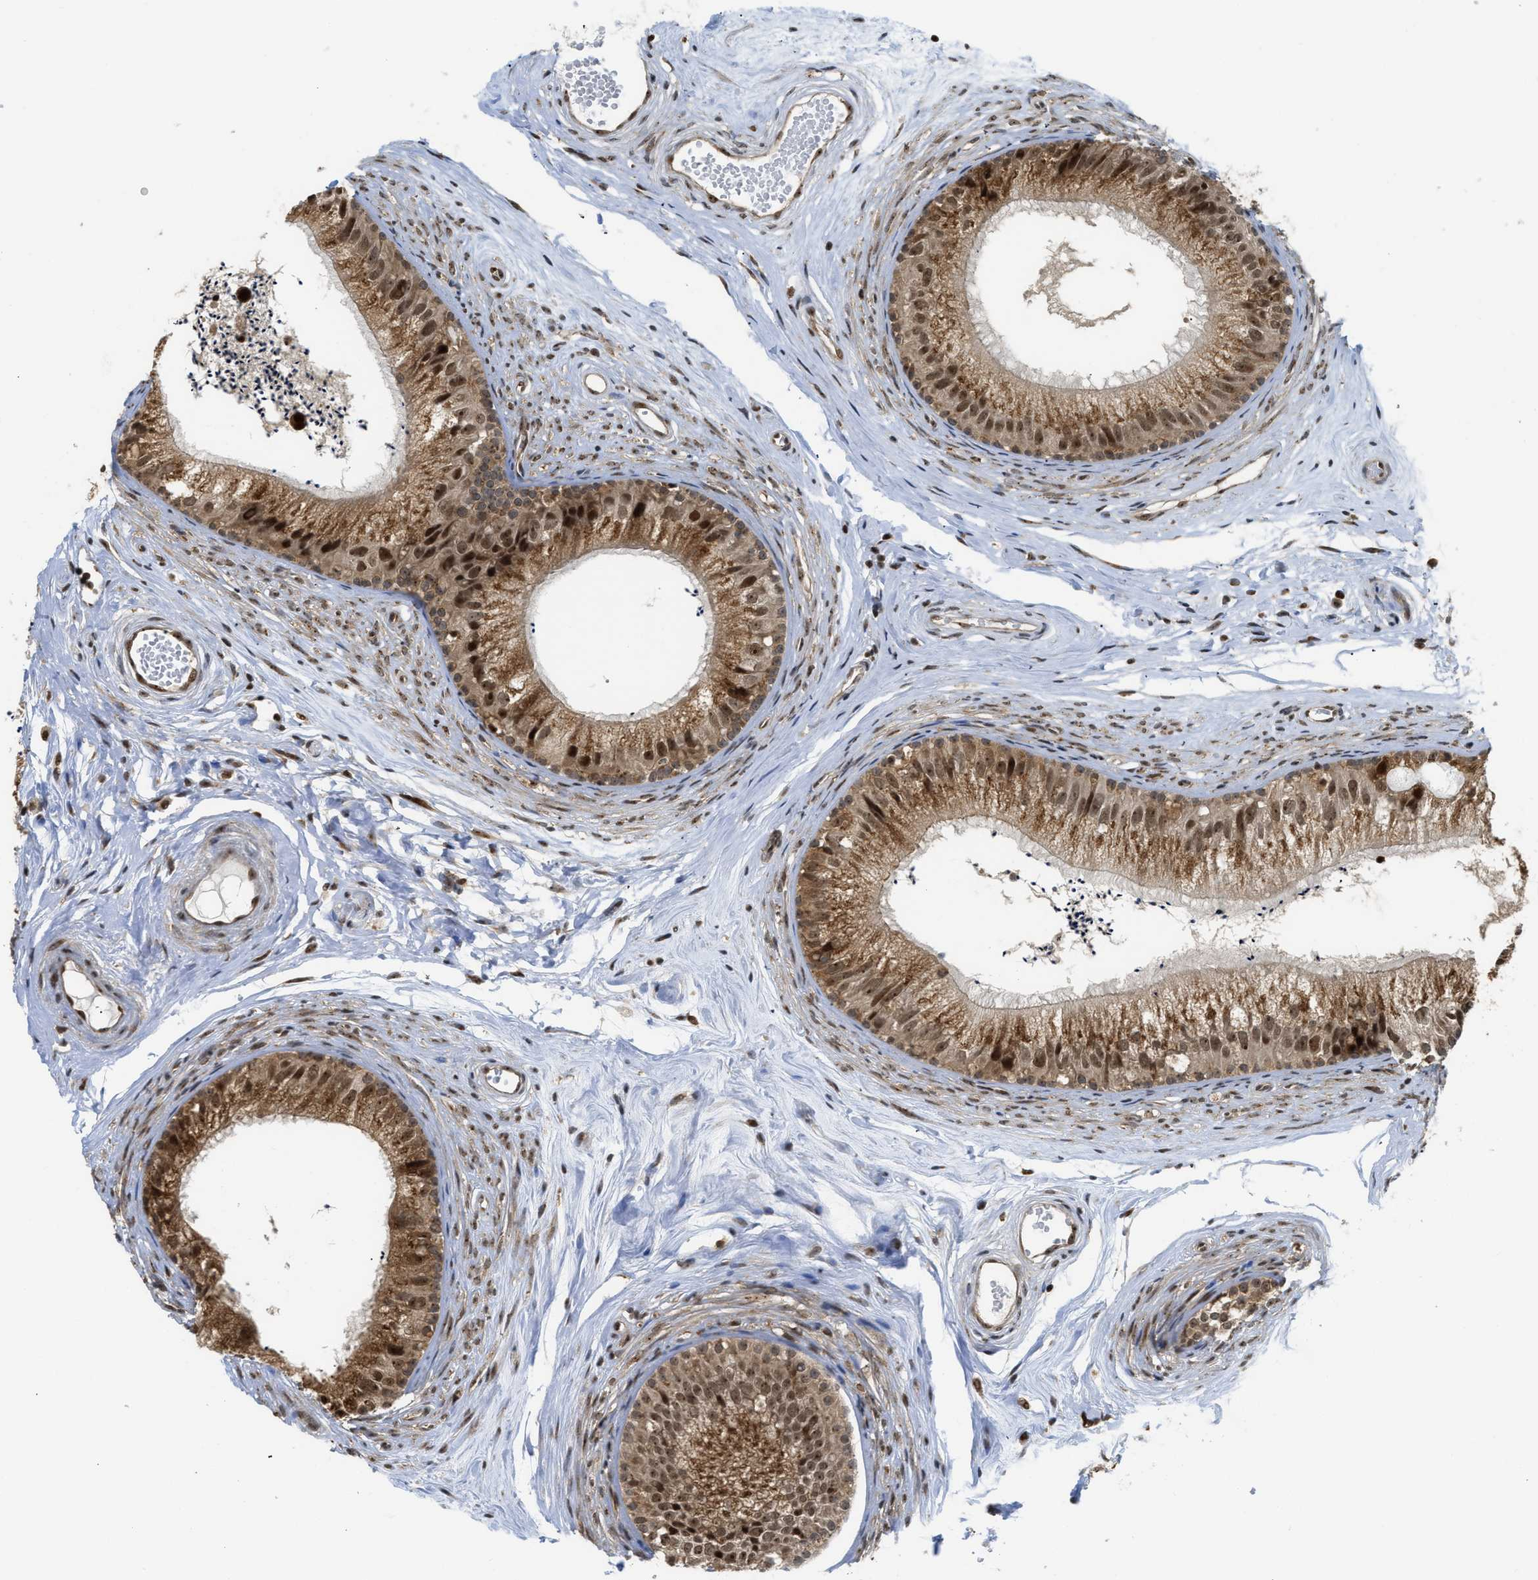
{"staining": {"intensity": "moderate", "quantity": ">75%", "location": "cytoplasmic/membranous,nuclear"}, "tissue": "epididymis", "cell_type": "Glandular cells", "image_type": "normal", "snomed": [{"axis": "morphology", "description": "Normal tissue, NOS"}, {"axis": "topography", "description": "Epididymis"}], "caption": "This is a photomicrograph of immunohistochemistry staining of normal epididymis, which shows moderate staining in the cytoplasmic/membranous,nuclear of glandular cells.", "gene": "TACC1", "patient": {"sex": "male", "age": 56}}